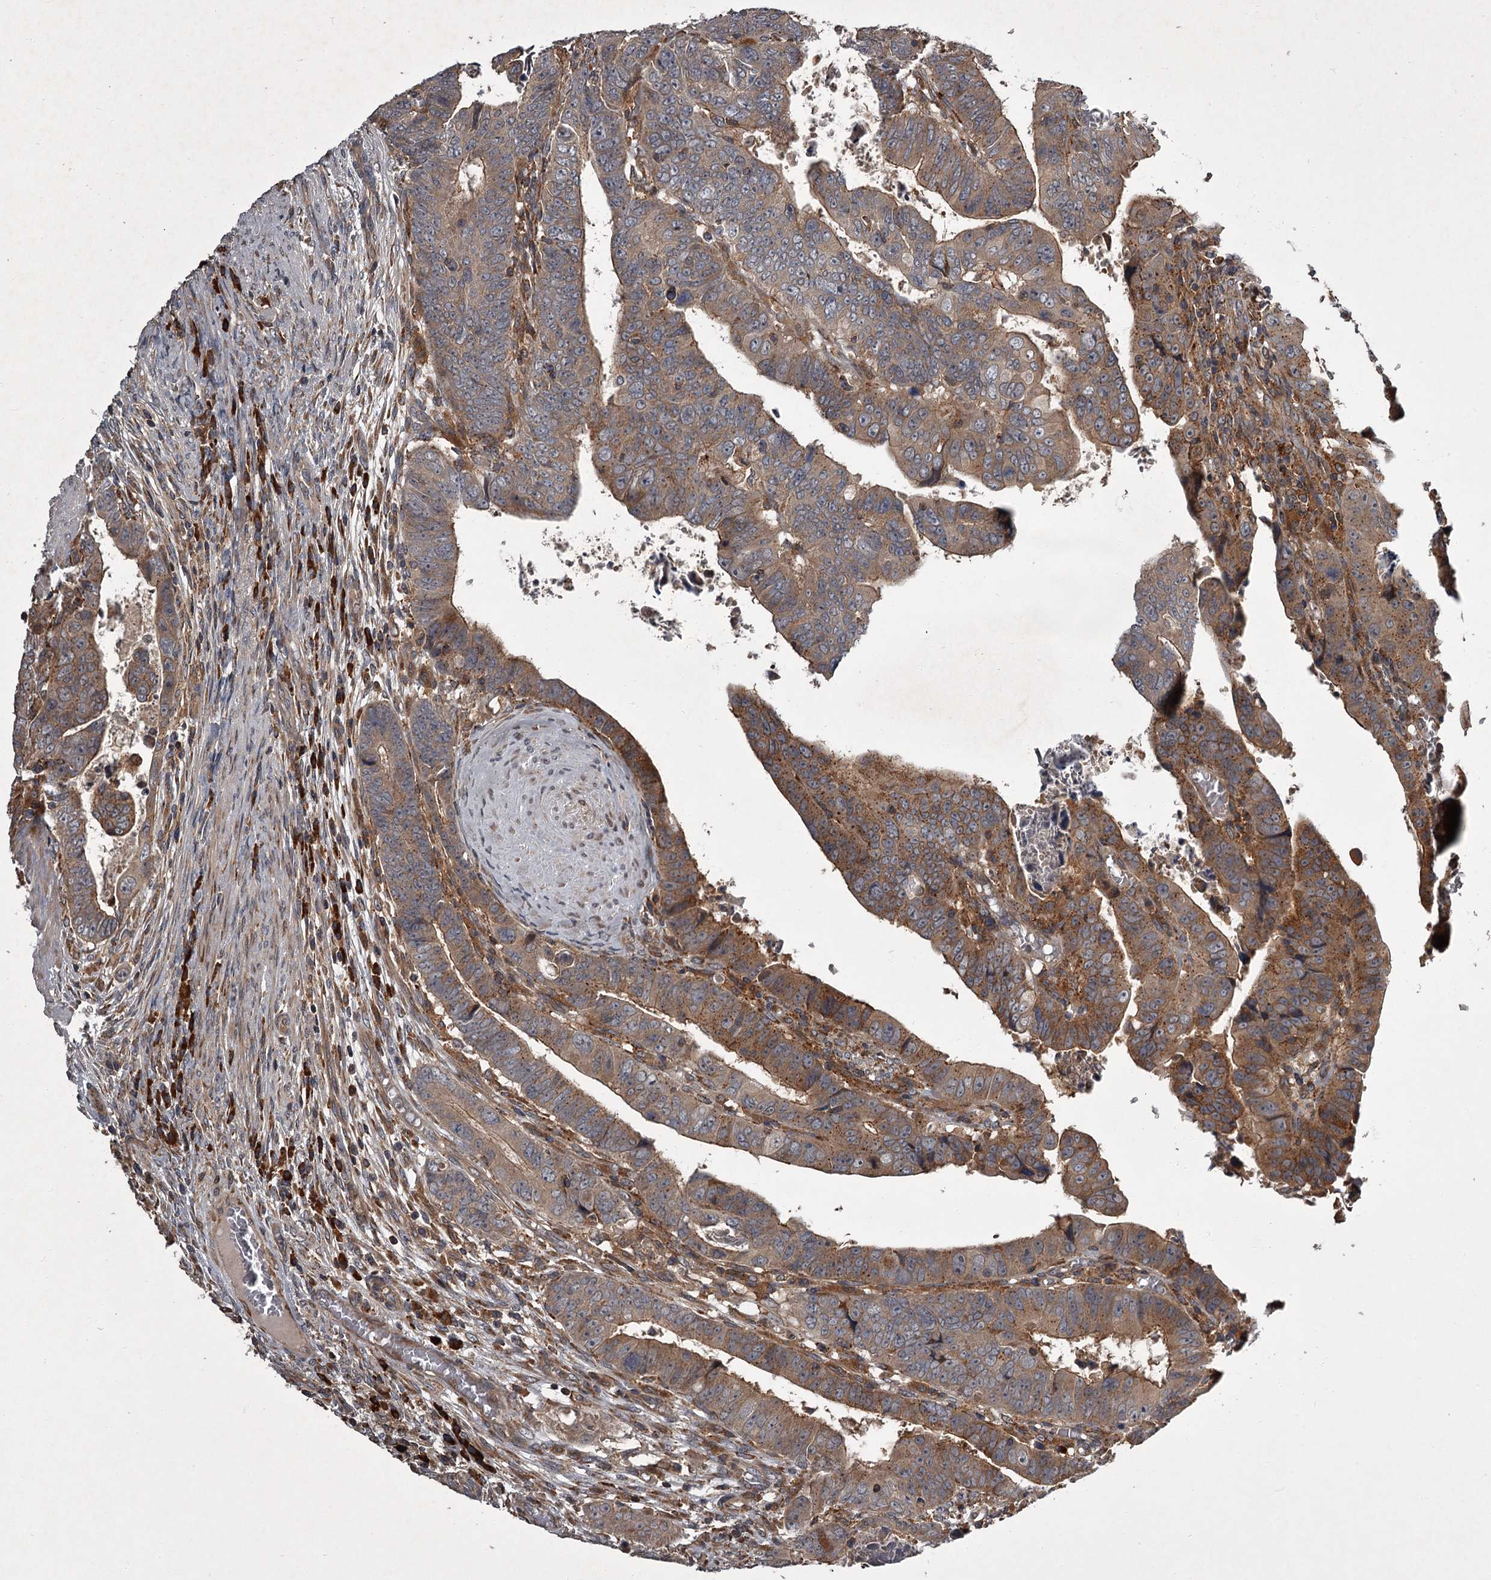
{"staining": {"intensity": "moderate", "quantity": ">75%", "location": "cytoplasmic/membranous"}, "tissue": "colorectal cancer", "cell_type": "Tumor cells", "image_type": "cancer", "snomed": [{"axis": "morphology", "description": "Normal tissue, NOS"}, {"axis": "morphology", "description": "Adenocarcinoma, NOS"}, {"axis": "topography", "description": "Rectum"}], "caption": "The histopathology image displays a brown stain indicating the presence of a protein in the cytoplasmic/membranous of tumor cells in adenocarcinoma (colorectal).", "gene": "UNC93B1", "patient": {"sex": "female", "age": 65}}